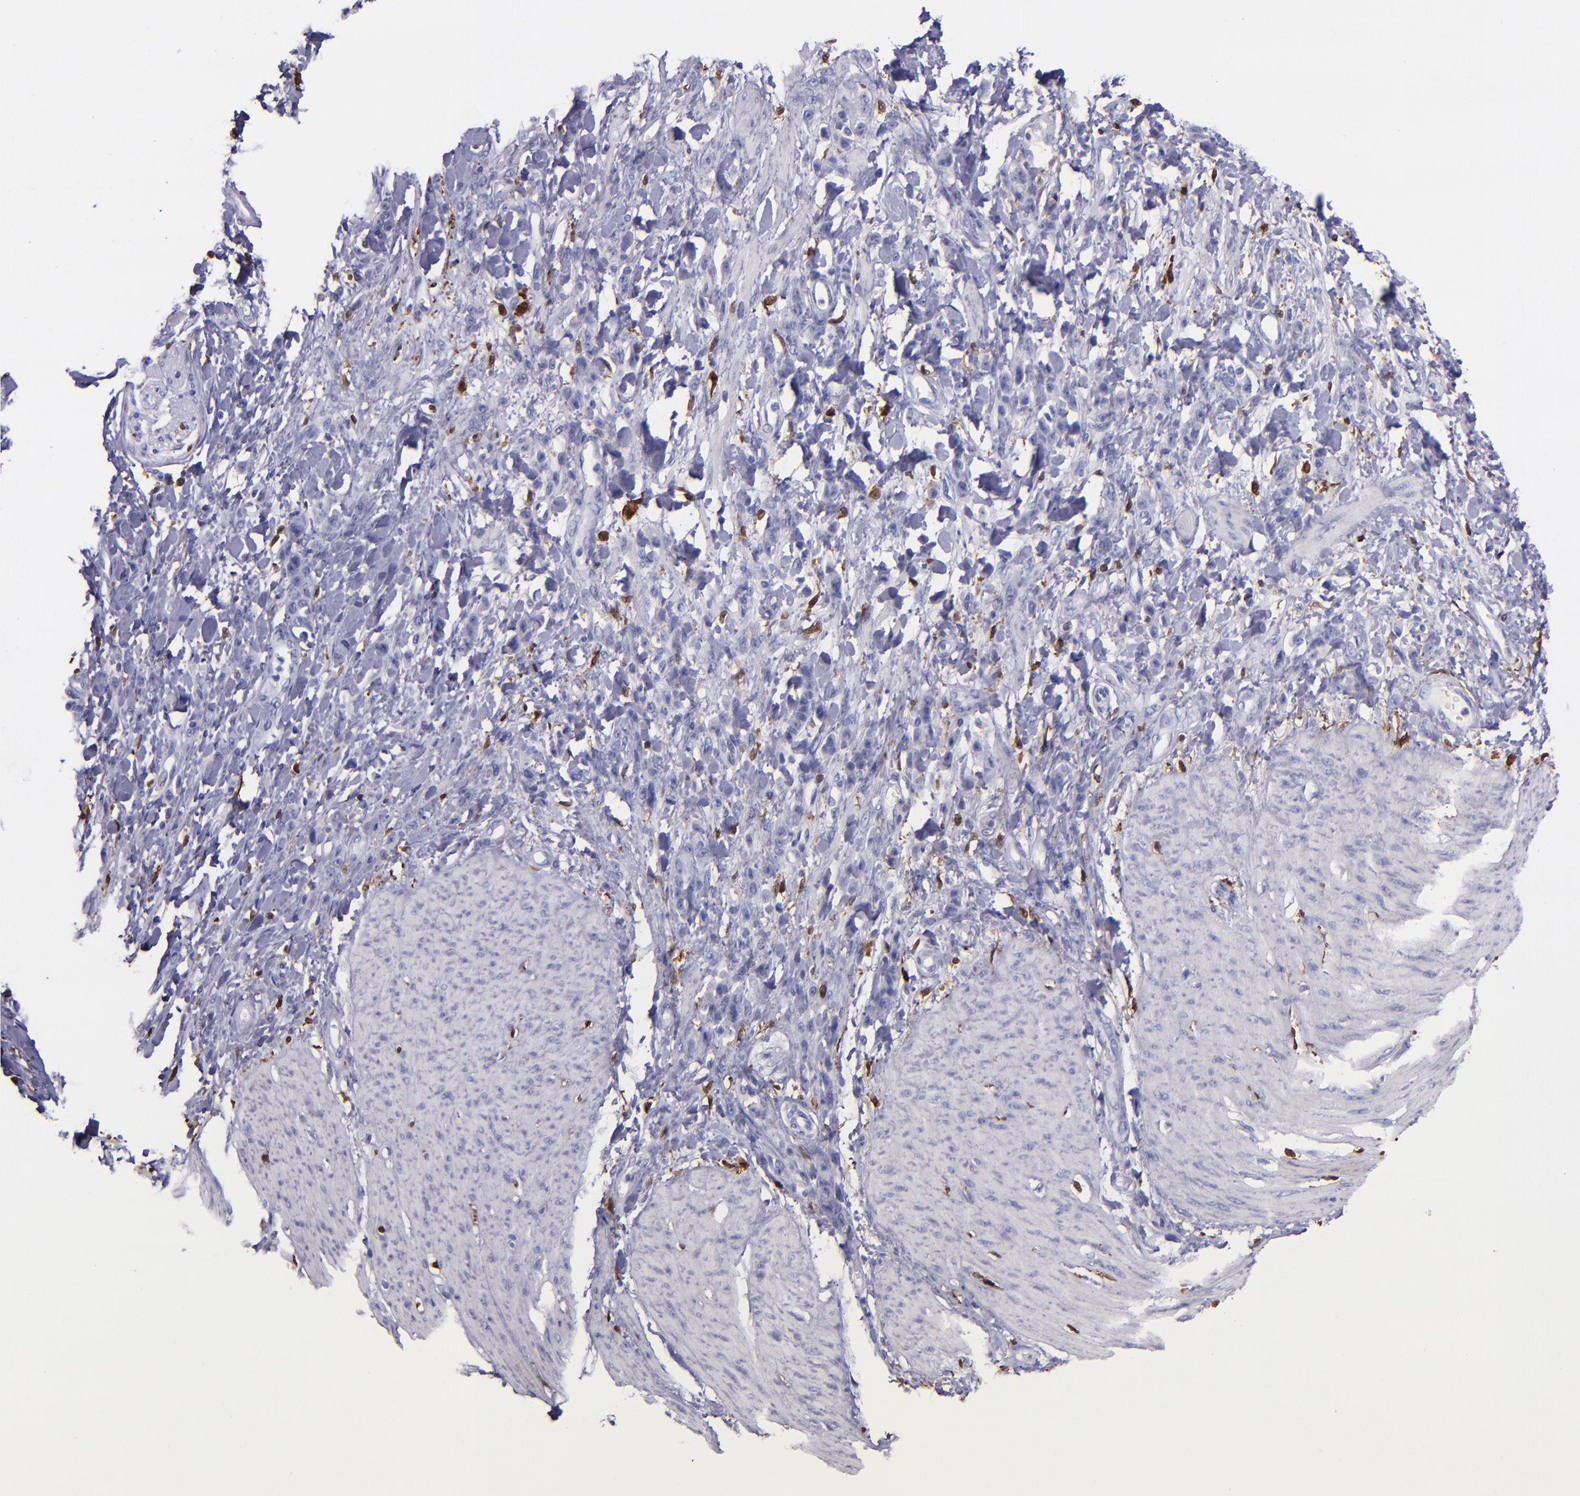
{"staining": {"intensity": "negative", "quantity": "none", "location": "none"}, "tissue": "stomach cancer", "cell_type": "Tumor cells", "image_type": "cancer", "snomed": [{"axis": "morphology", "description": "Normal tissue, NOS"}, {"axis": "morphology", "description": "Adenocarcinoma, NOS"}, {"axis": "topography", "description": "Stomach"}], "caption": "This is a photomicrograph of IHC staining of adenocarcinoma (stomach), which shows no expression in tumor cells. (Brightfield microscopy of DAB (3,3'-diaminobenzidine) immunohistochemistry at high magnification).", "gene": "F13A1", "patient": {"sex": "male", "age": 82}}